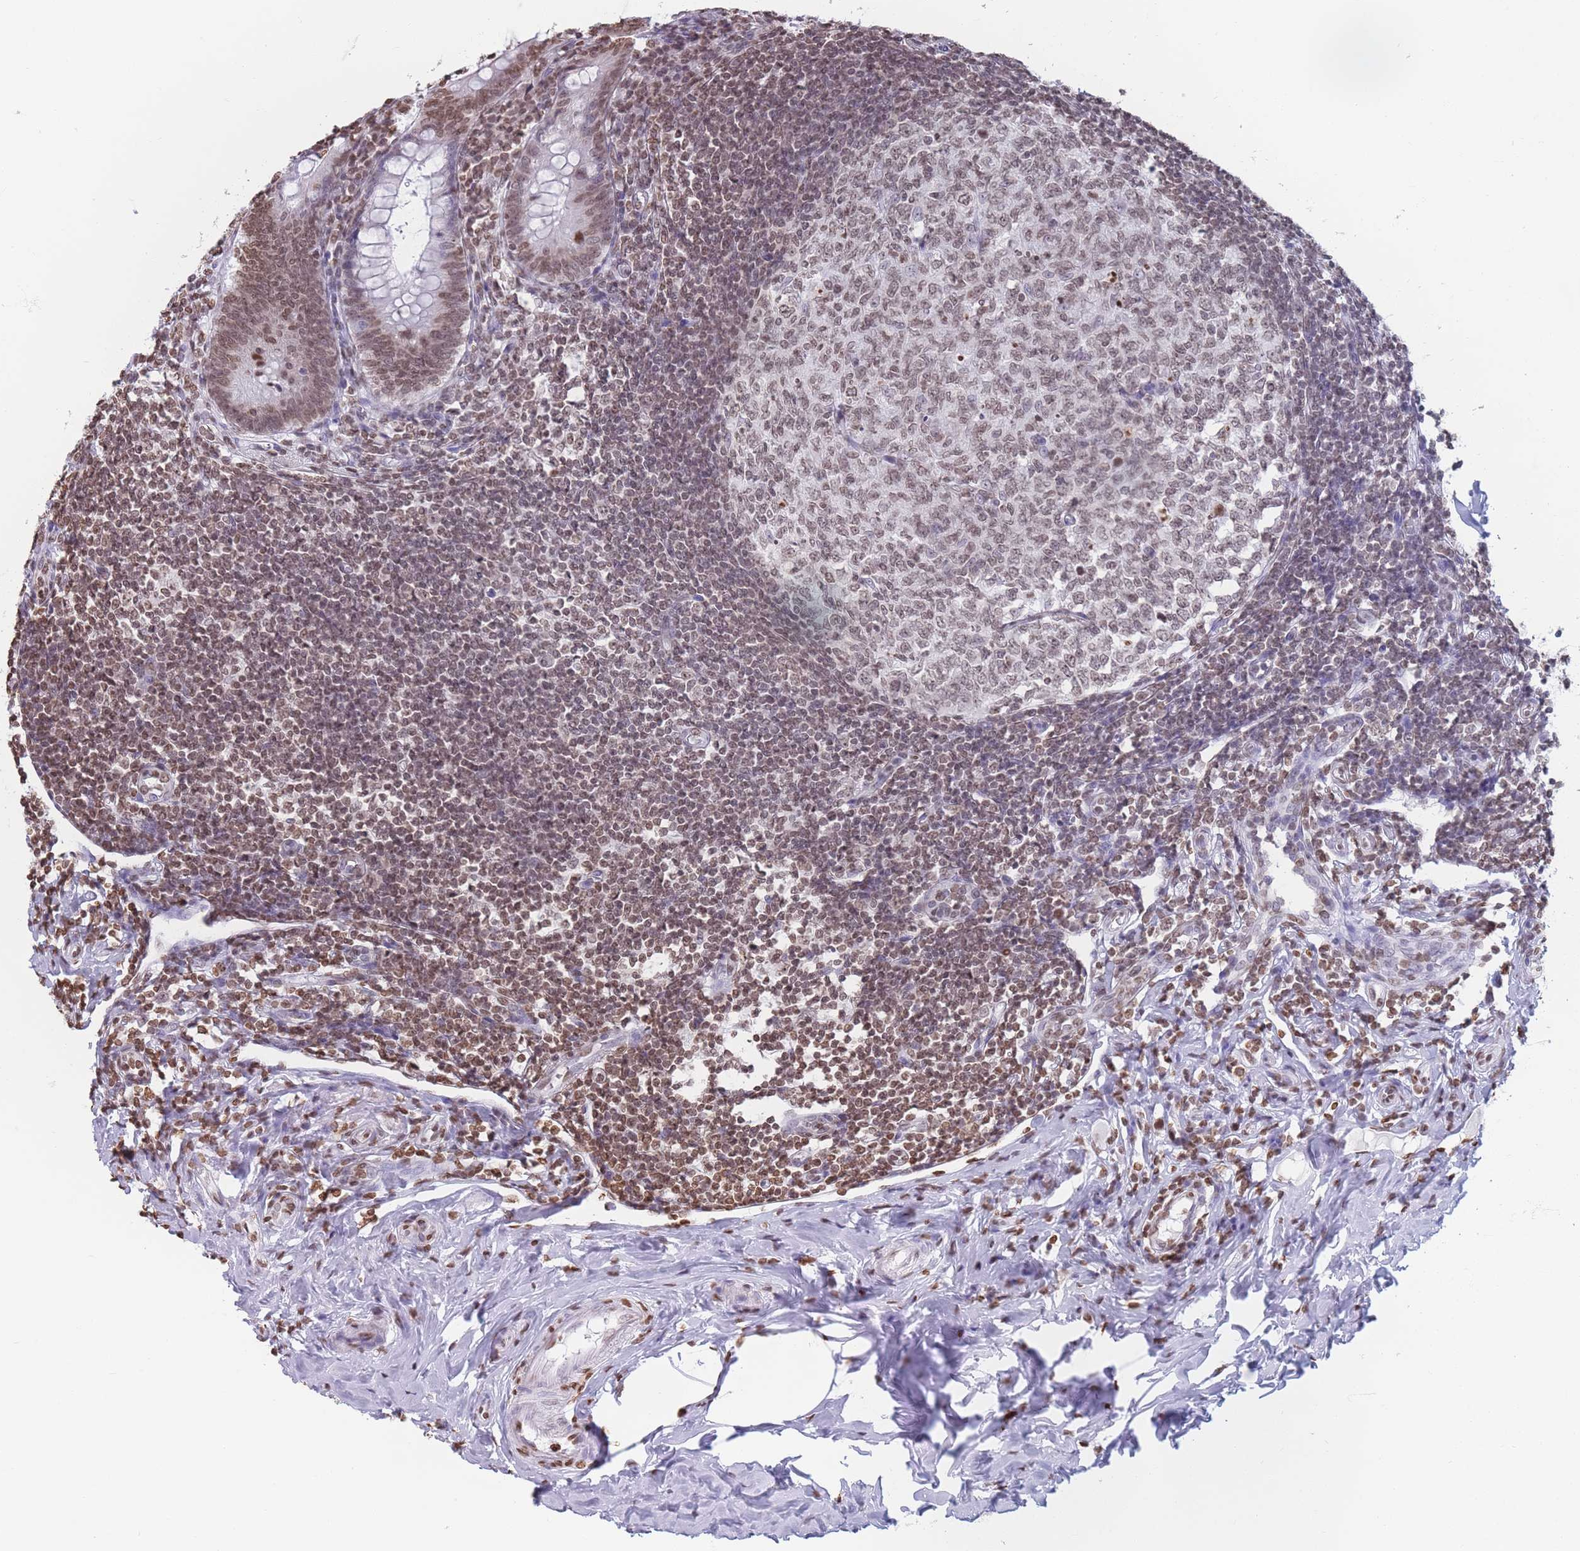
{"staining": {"intensity": "moderate", "quantity": ">75%", "location": "nuclear"}, "tissue": "appendix", "cell_type": "Glandular cells", "image_type": "normal", "snomed": [{"axis": "morphology", "description": "Normal tissue, NOS"}, {"axis": "topography", "description": "Appendix"}], "caption": "A micrograph of human appendix stained for a protein displays moderate nuclear brown staining in glandular cells.", "gene": "RYK", "patient": {"sex": "female", "age": 33}}